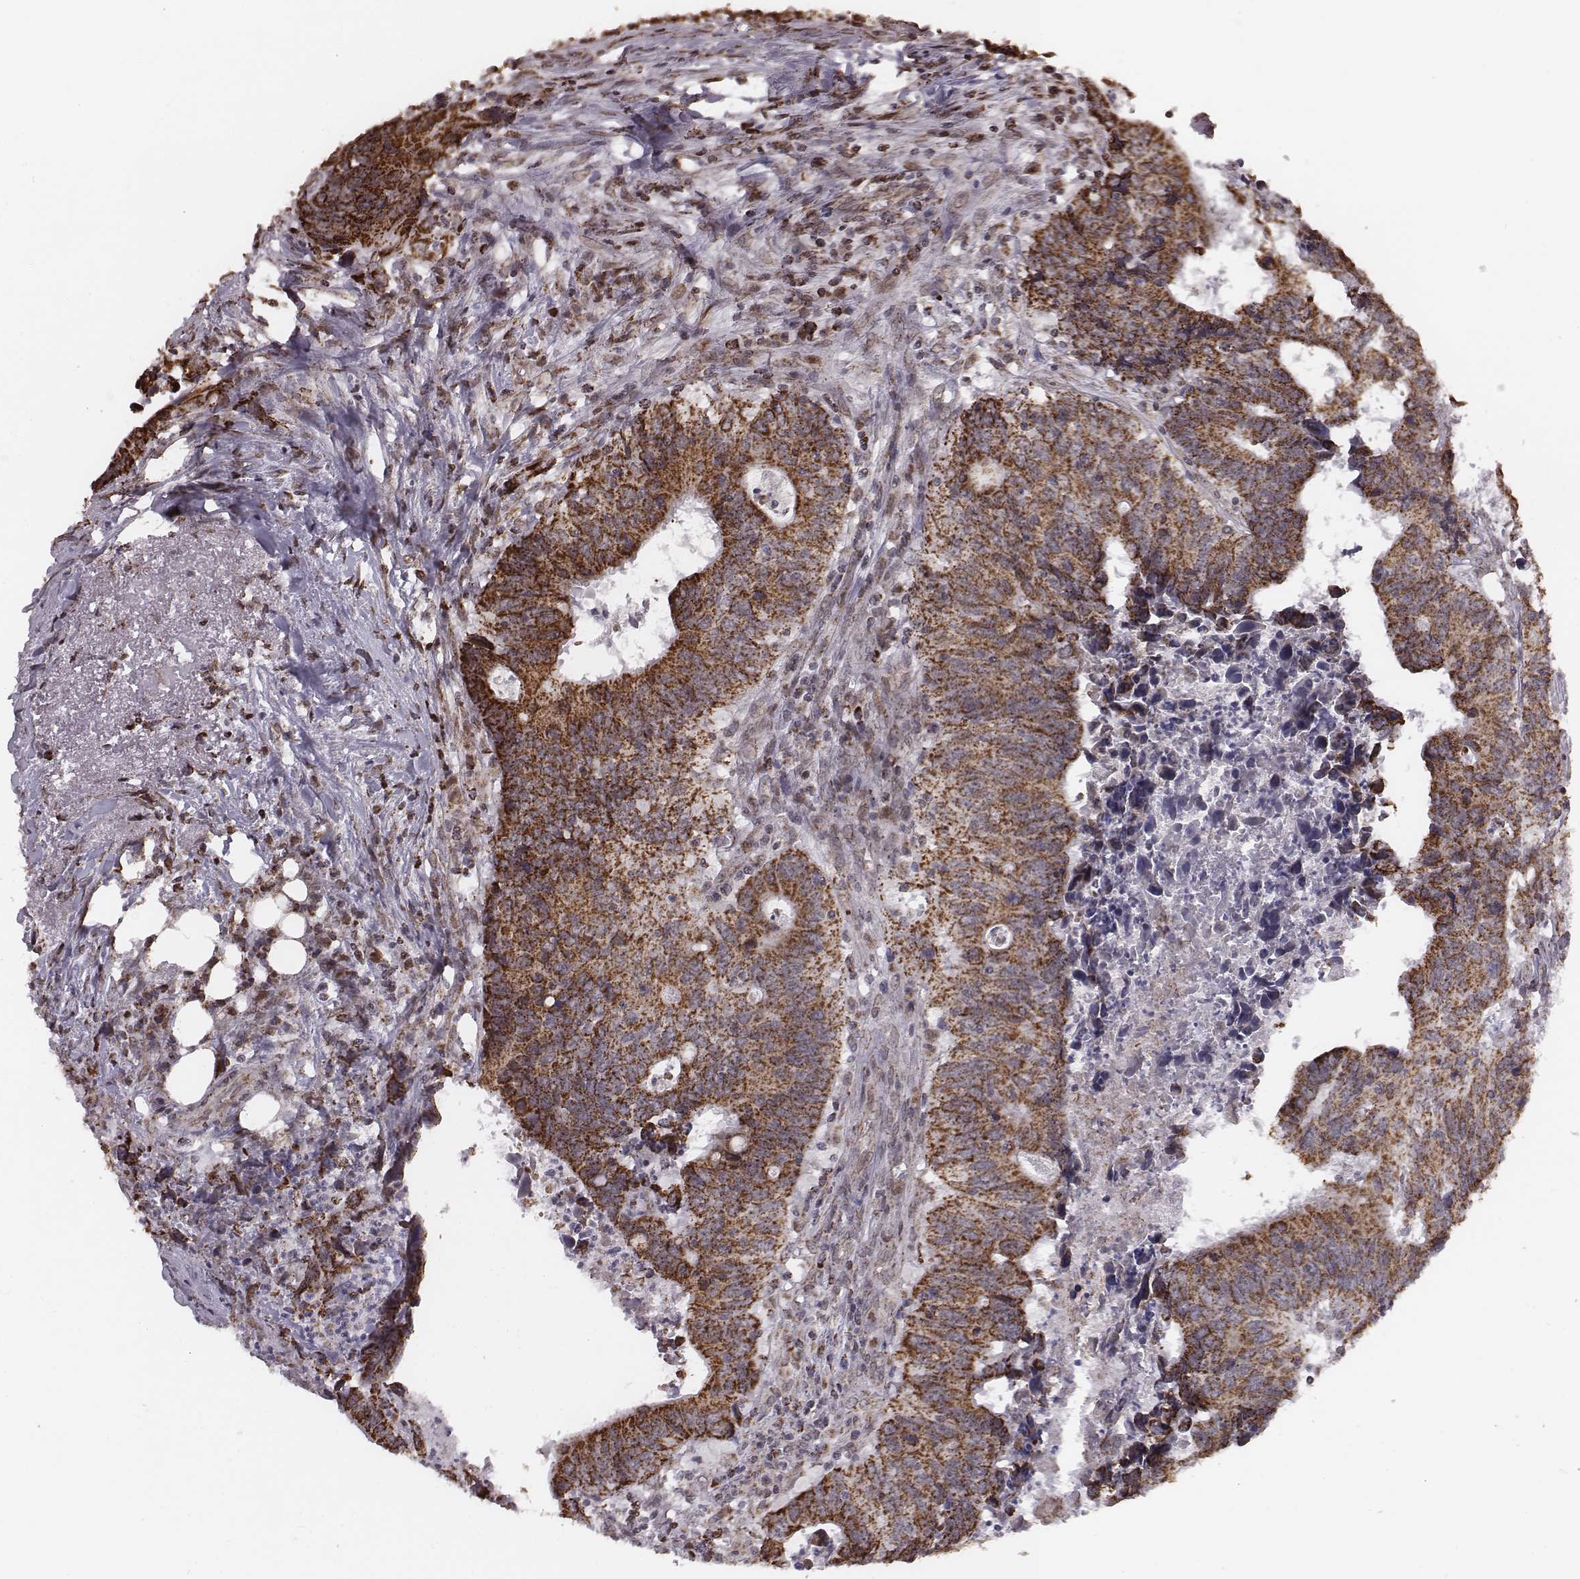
{"staining": {"intensity": "strong", "quantity": "25%-75%", "location": "cytoplasmic/membranous"}, "tissue": "colorectal cancer", "cell_type": "Tumor cells", "image_type": "cancer", "snomed": [{"axis": "morphology", "description": "Adenocarcinoma, NOS"}, {"axis": "topography", "description": "Colon"}], "caption": "IHC of human adenocarcinoma (colorectal) exhibits high levels of strong cytoplasmic/membranous staining in about 25%-75% of tumor cells. The staining is performed using DAB brown chromogen to label protein expression. The nuclei are counter-stained blue using hematoxylin.", "gene": "ACOT2", "patient": {"sex": "female", "age": 82}}